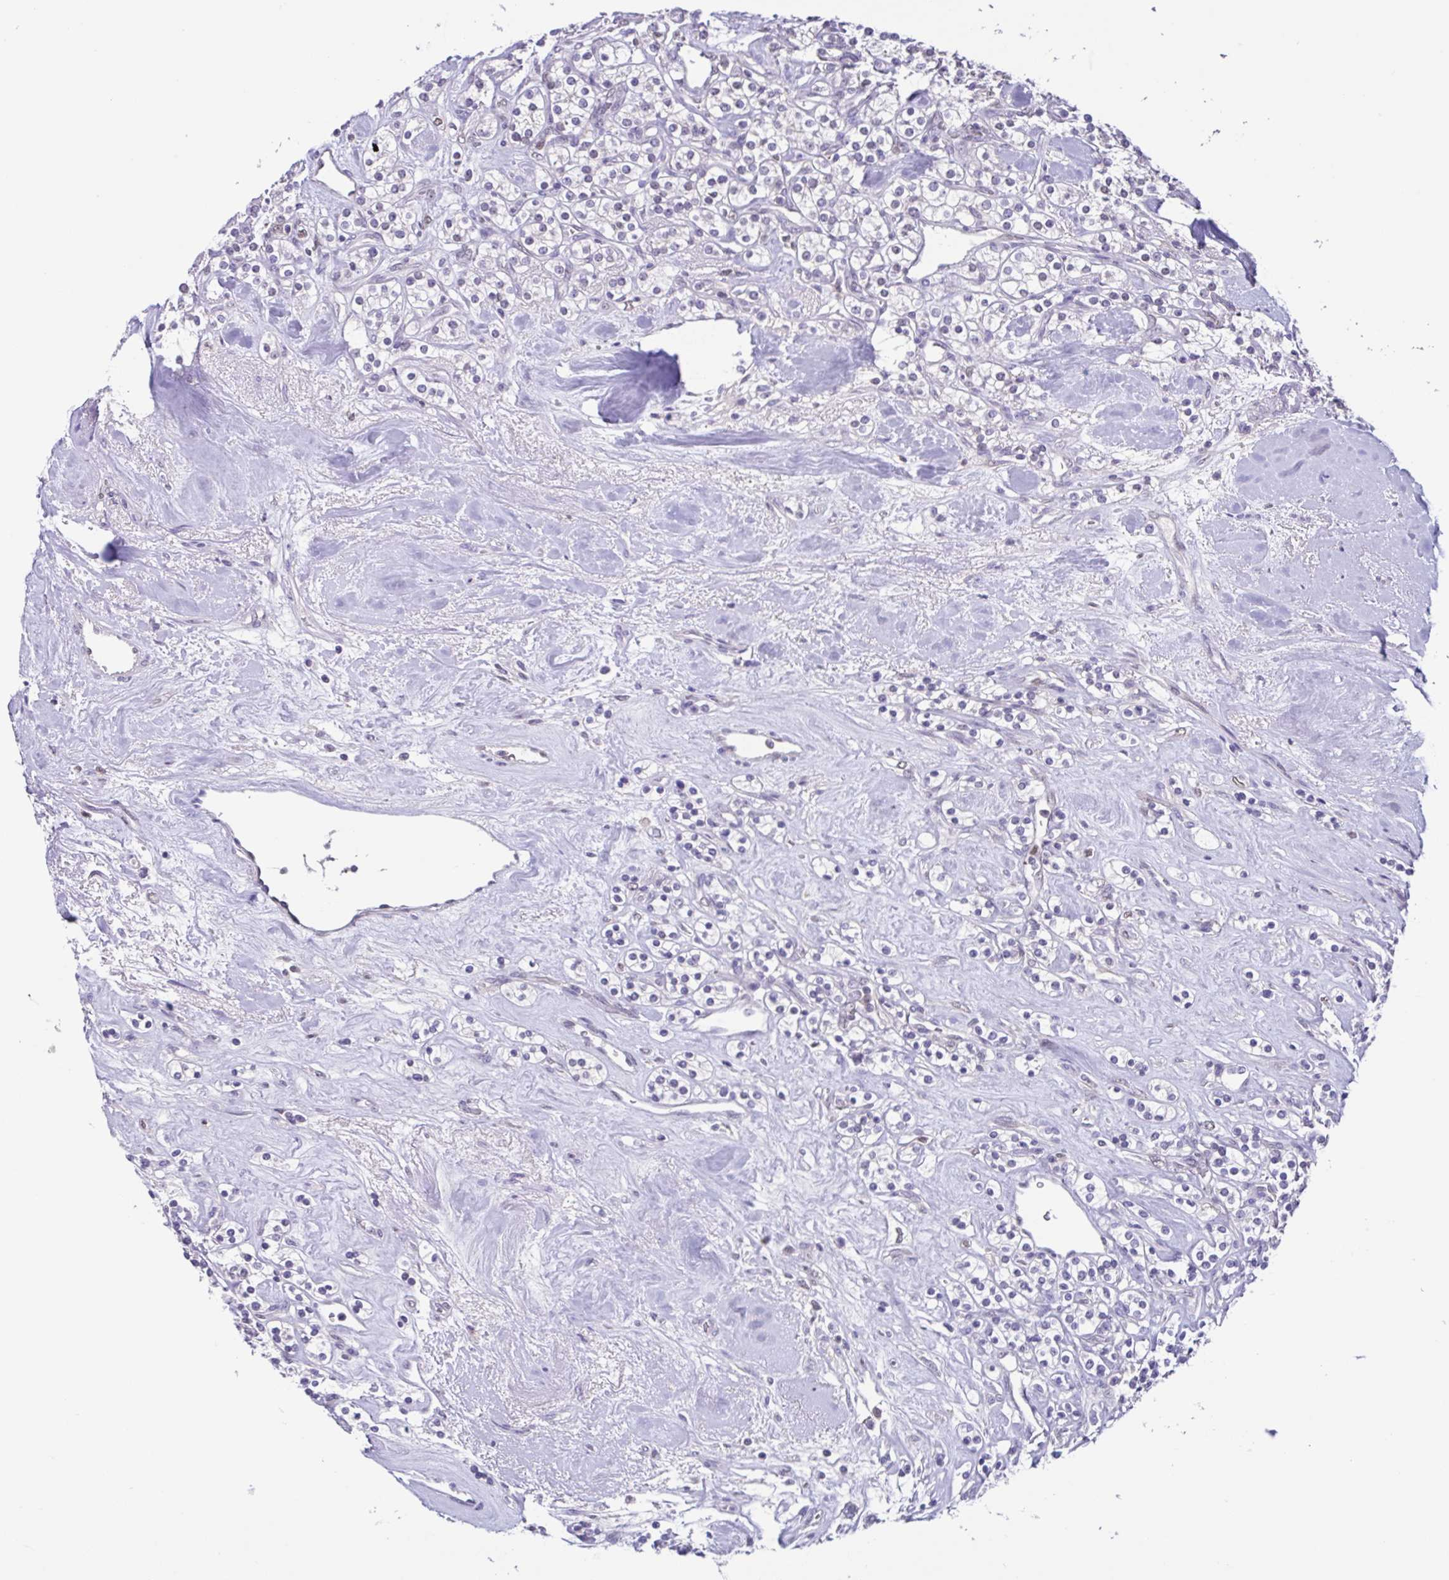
{"staining": {"intensity": "negative", "quantity": "none", "location": "none"}, "tissue": "renal cancer", "cell_type": "Tumor cells", "image_type": "cancer", "snomed": [{"axis": "morphology", "description": "Adenocarcinoma, NOS"}, {"axis": "topography", "description": "Kidney"}], "caption": "Renal cancer (adenocarcinoma) was stained to show a protein in brown. There is no significant staining in tumor cells.", "gene": "ACTRT3", "patient": {"sex": "male", "age": 77}}